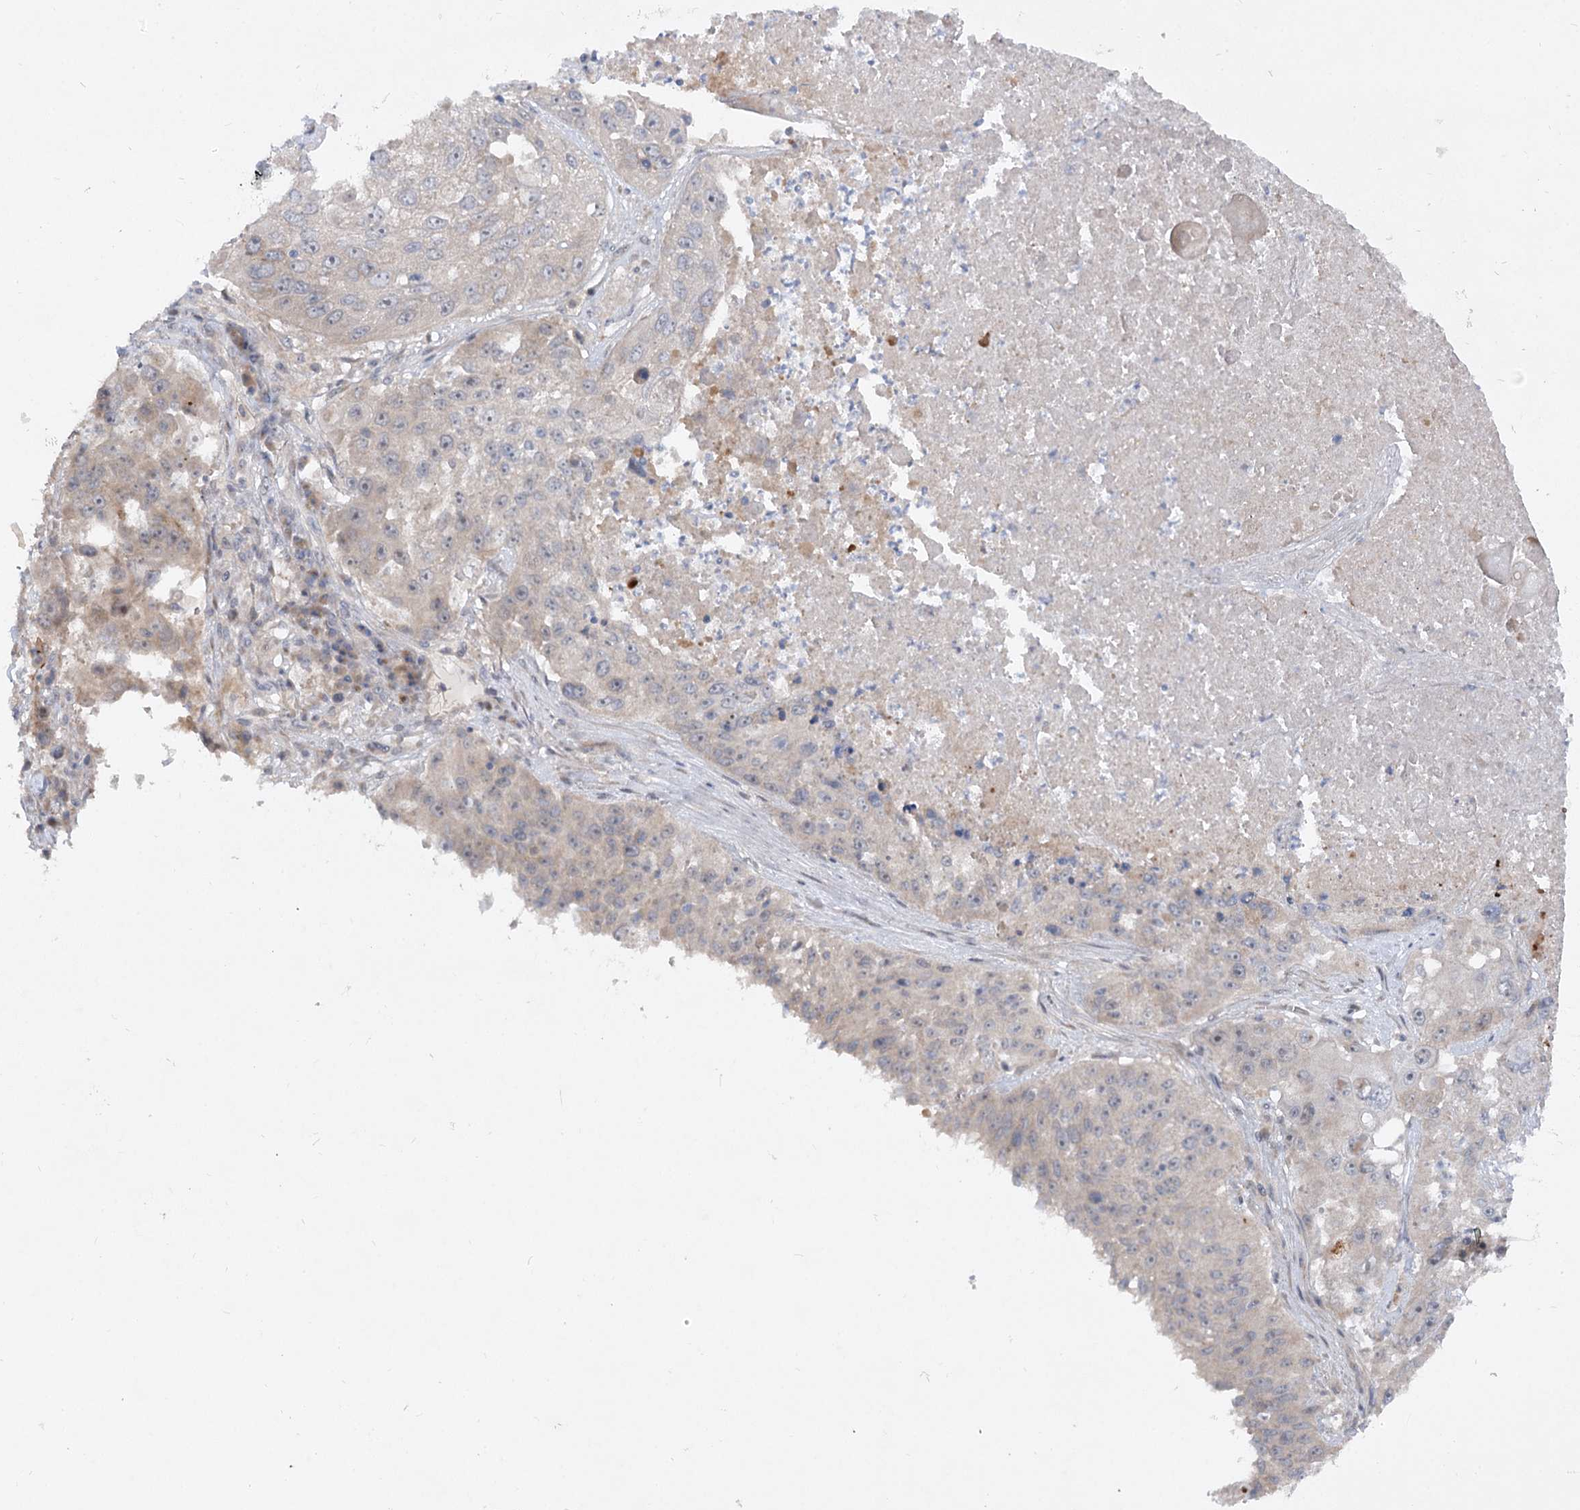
{"staining": {"intensity": "negative", "quantity": "none", "location": "none"}, "tissue": "lung cancer", "cell_type": "Tumor cells", "image_type": "cancer", "snomed": [{"axis": "morphology", "description": "Squamous cell carcinoma, NOS"}, {"axis": "topography", "description": "Lung"}], "caption": "Immunohistochemistry histopathology image of neoplastic tissue: human lung cancer (squamous cell carcinoma) stained with DAB displays no significant protein positivity in tumor cells.", "gene": "FGF19", "patient": {"sex": "male", "age": 61}}